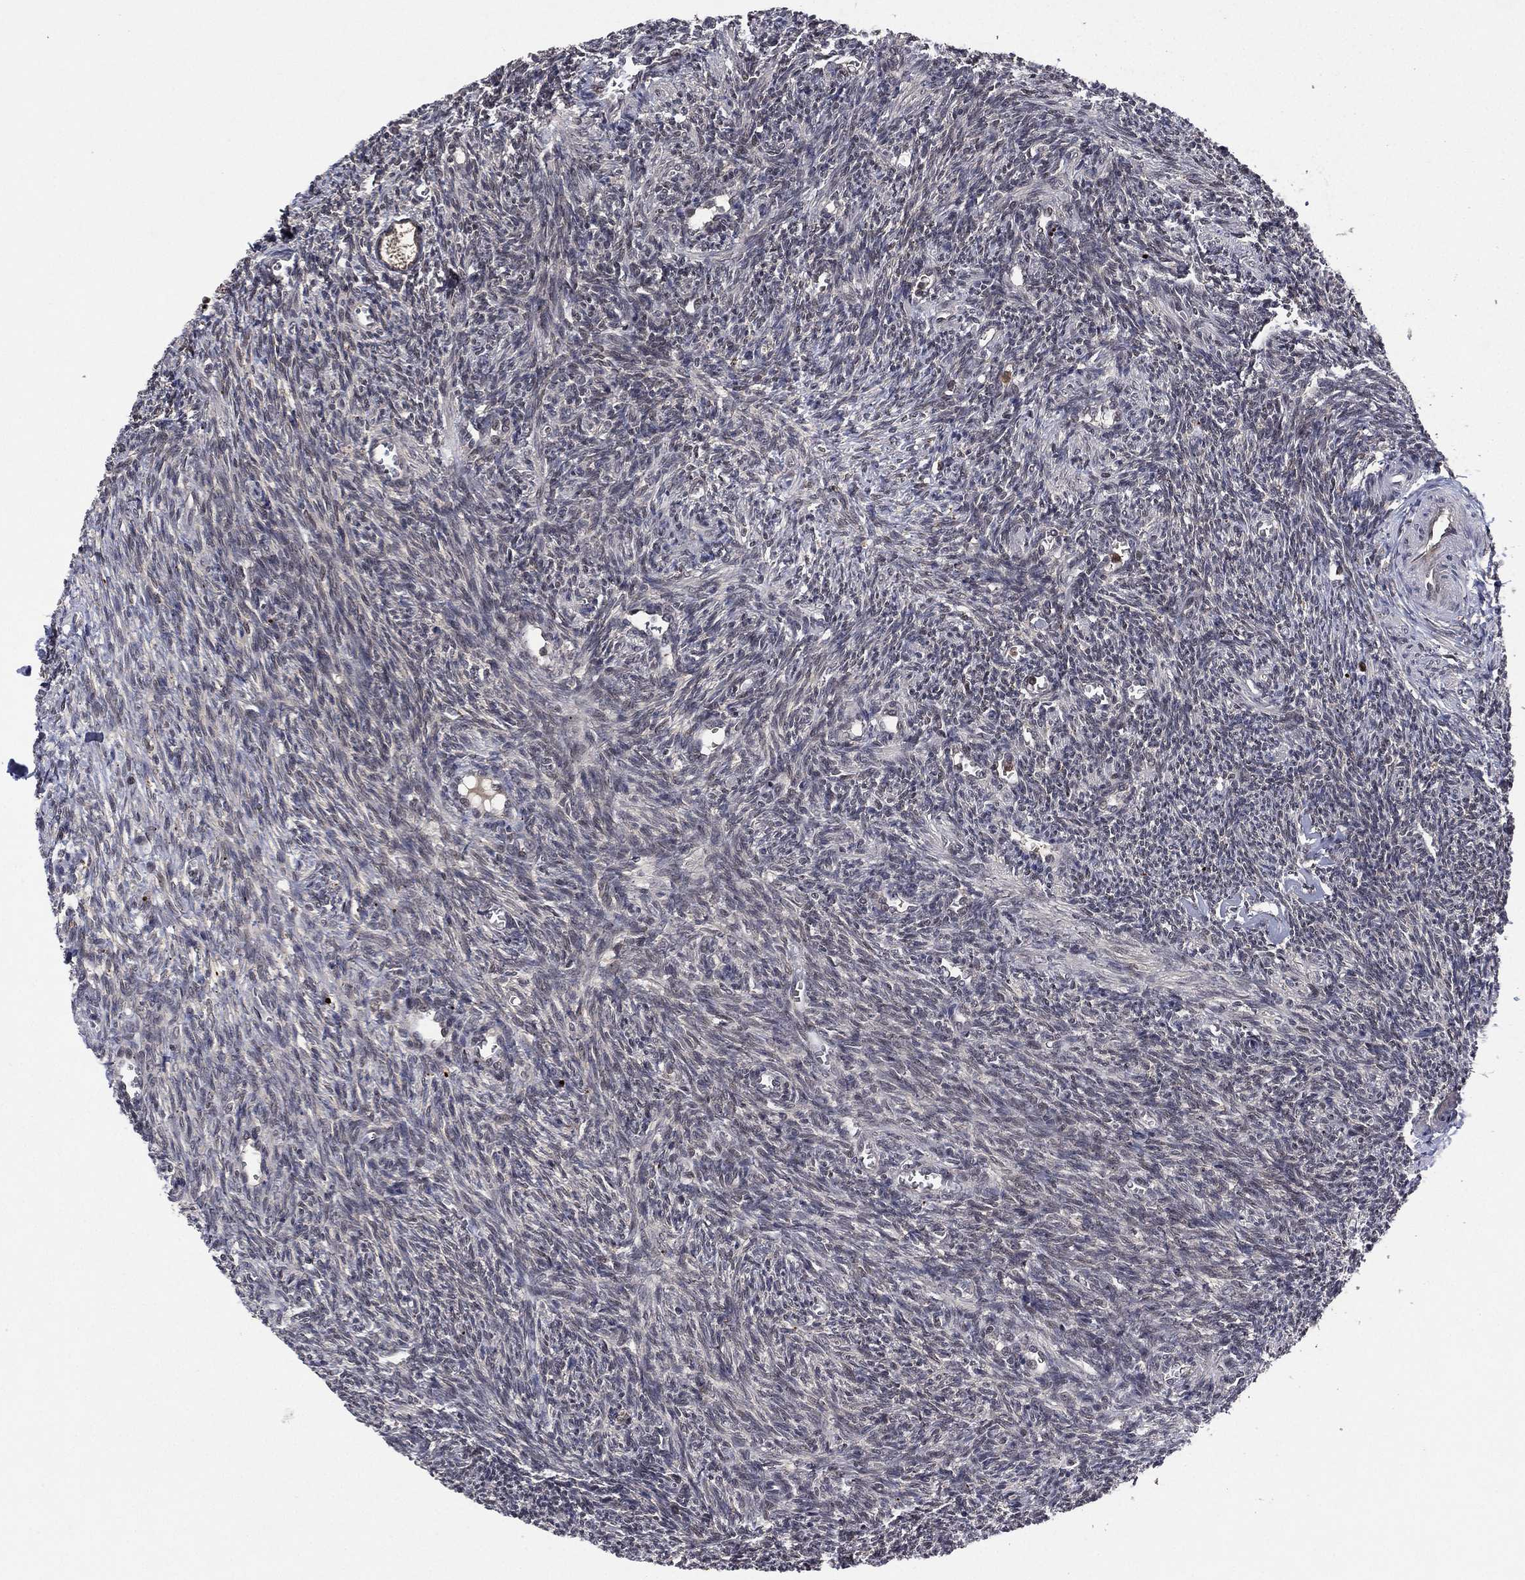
{"staining": {"intensity": "negative", "quantity": "none", "location": "none"}, "tissue": "ovary", "cell_type": "Follicle cells", "image_type": "normal", "snomed": [{"axis": "morphology", "description": "Normal tissue, NOS"}, {"axis": "topography", "description": "Ovary"}], "caption": "An immunohistochemistry (IHC) histopathology image of benign ovary is shown. There is no staining in follicle cells of ovary. (DAB immunohistochemistry visualized using brightfield microscopy, high magnification).", "gene": "ATG4B", "patient": {"sex": "female", "age": 27}}